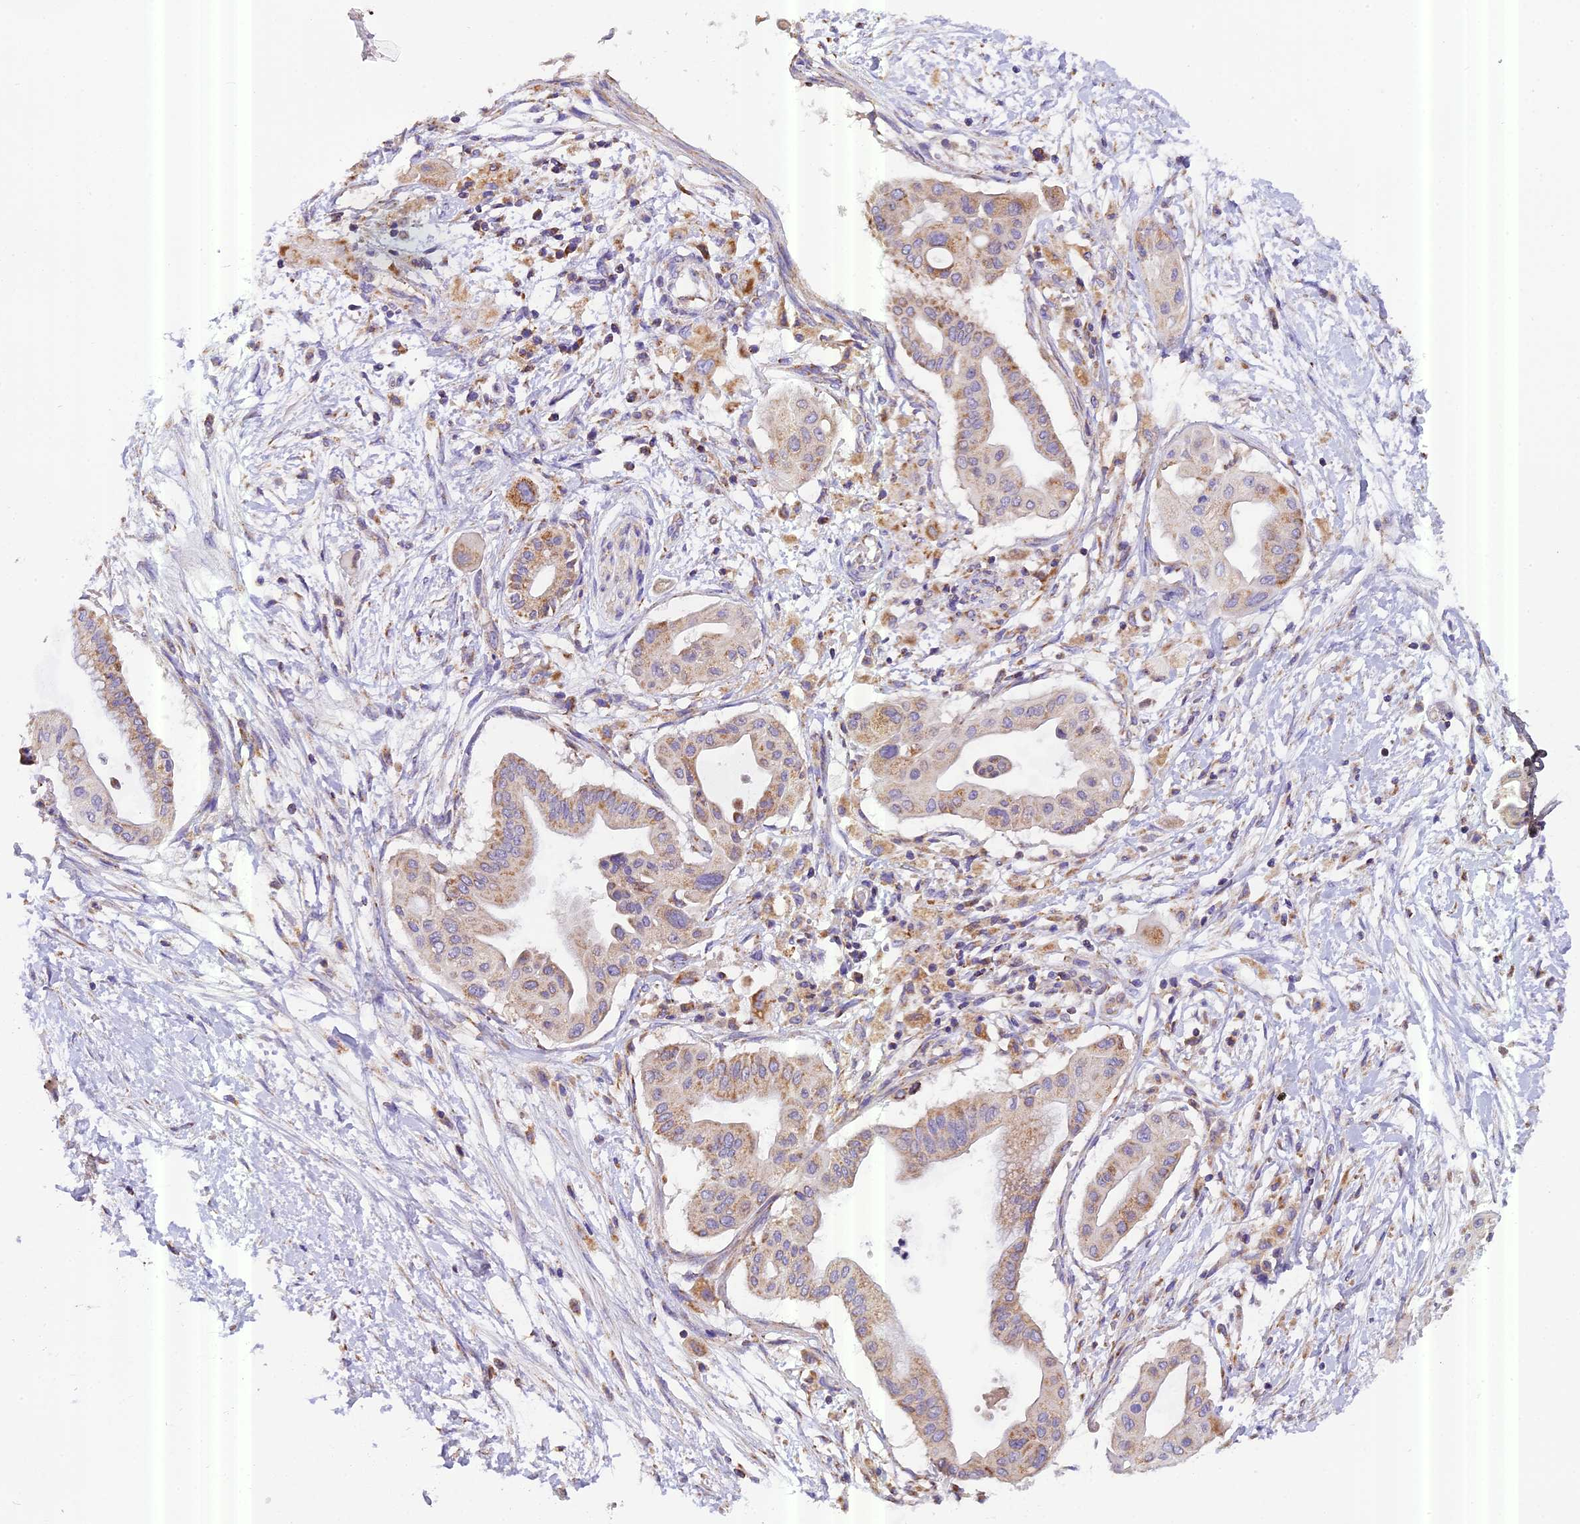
{"staining": {"intensity": "moderate", "quantity": "25%-75%", "location": "cytoplasmic/membranous"}, "tissue": "pancreatic cancer", "cell_type": "Tumor cells", "image_type": "cancer", "snomed": [{"axis": "morphology", "description": "Adenocarcinoma, NOS"}, {"axis": "topography", "description": "Pancreas"}], "caption": "Immunohistochemistry (IHC) staining of pancreatic cancer (adenocarcinoma), which reveals medium levels of moderate cytoplasmic/membranous expression in approximately 25%-75% of tumor cells indicating moderate cytoplasmic/membranous protein positivity. The staining was performed using DAB (brown) for protein detection and nuclei were counterstained in hematoxylin (blue).", "gene": "MGME1", "patient": {"sex": "male", "age": 68}}